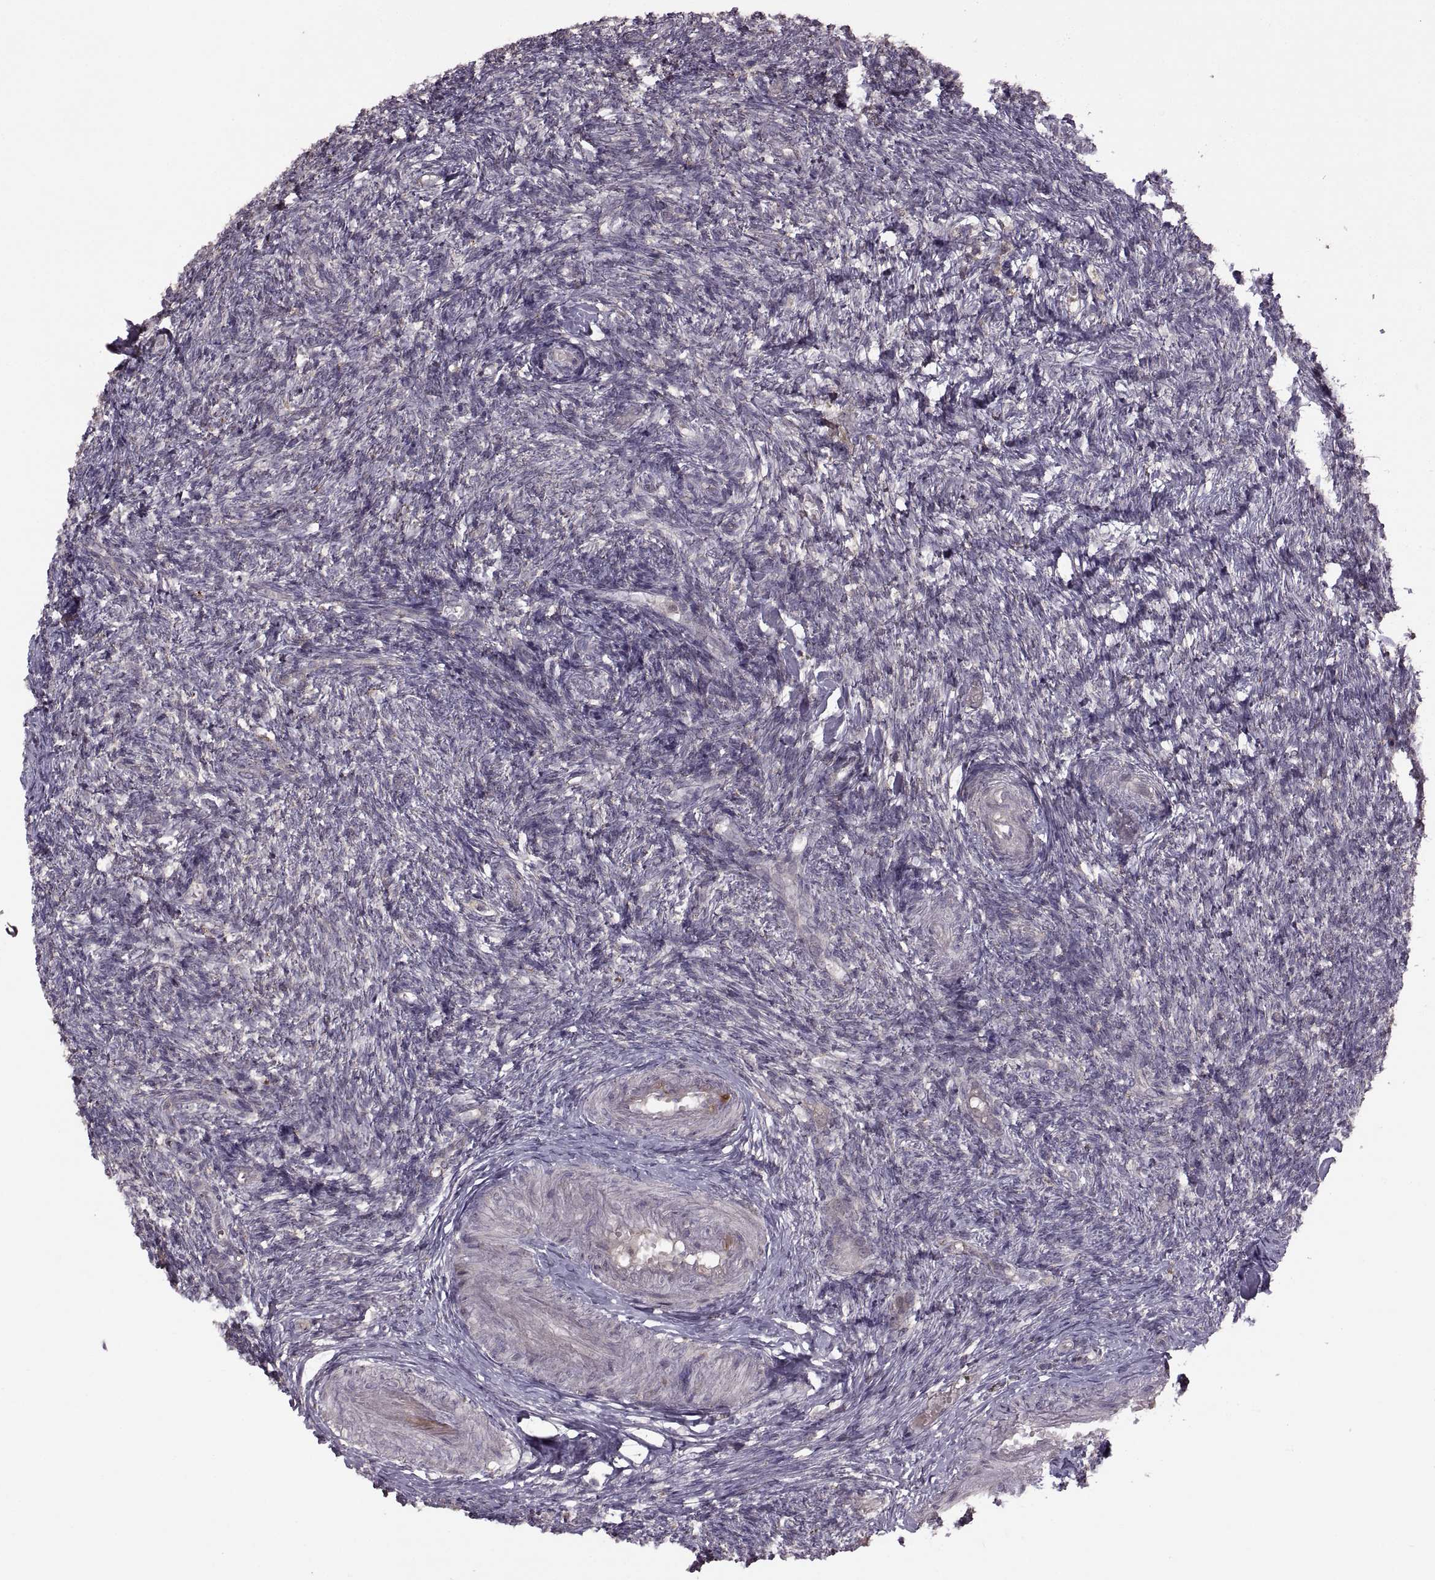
{"staining": {"intensity": "moderate", "quantity": ">75%", "location": "cytoplasmic/membranous"}, "tissue": "ovary", "cell_type": "Follicle cells", "image_type": "normal", "snomed": [{"axis": "morphology", "description": "Normal tissue, NOS"}, {"axis": "topography", "description": "Ovary"}], "caption": "Immunohistochemical staining of normal human ovary reveals medium levels of moderate cytoplasmic/membranous expression in about >75% of follicle cells. The protein of interest is stained brown, and the nuclei are stained in blue (DAB IHC with brightfield microscopy, high magnification).", "gene": "PIERCE1", "patient": {"sex": "female", "age": 43}}